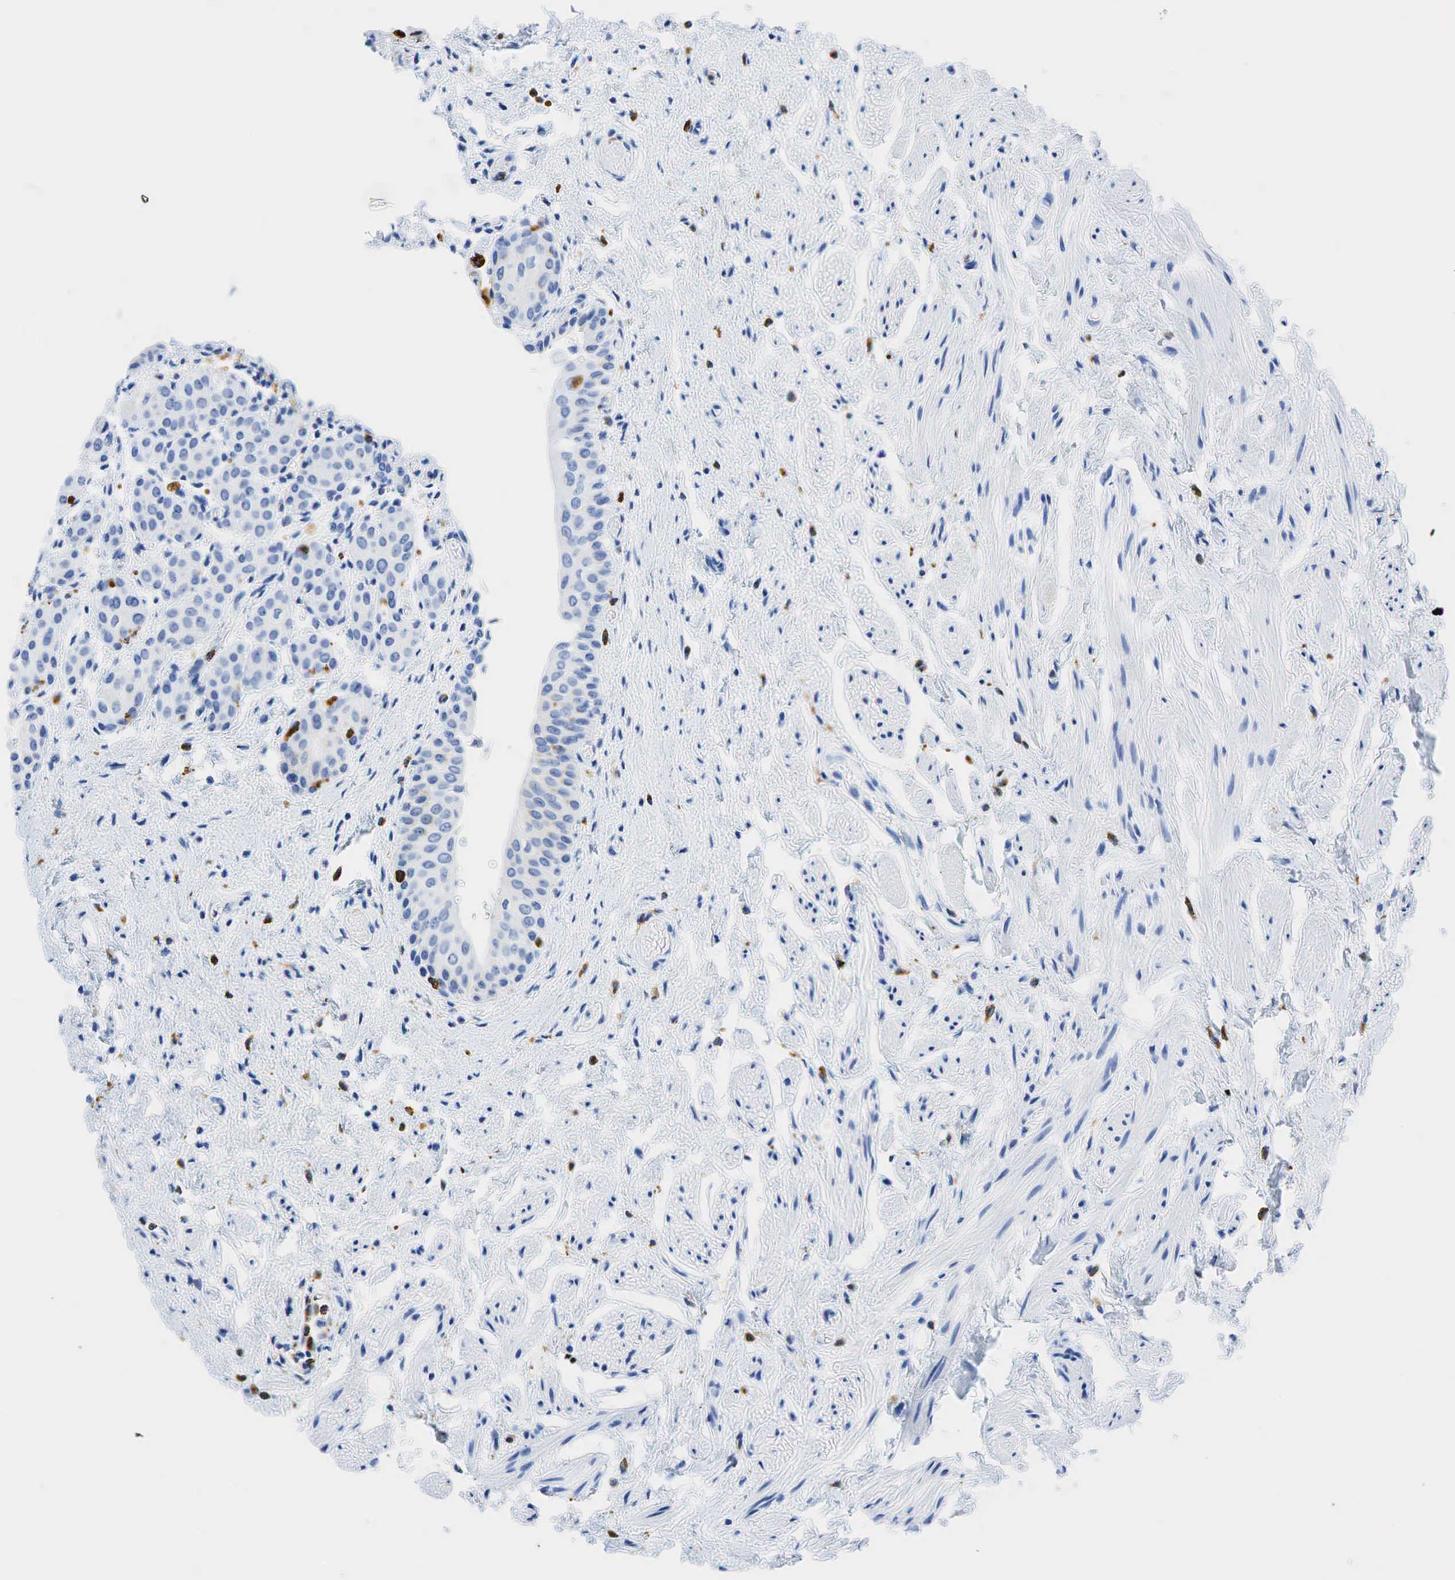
{"staining": {"intensity": "negative", "quantity": "none", "location": "none"}, "tissue": "urinary bladder", "cell_type": "Urothelial cells", "image_type": "normal", "snomed": [{"axis": "morphology", "description": "Normal tissue, NOS"}, {"axis": "topography", "description": "Urinary bladder"}], "caption": "High power microscopy histopathology image of an immunohistochemistry (IHC) image of unremarkable urinary bladder, revealing no significant expression in urothelial cells. (Brightfield microscopy of DAB (3,3'-diaminobenzidine) IHC at high magnification).", "gene": "CD68", "patient": {"sex": "male", "age": 72}}